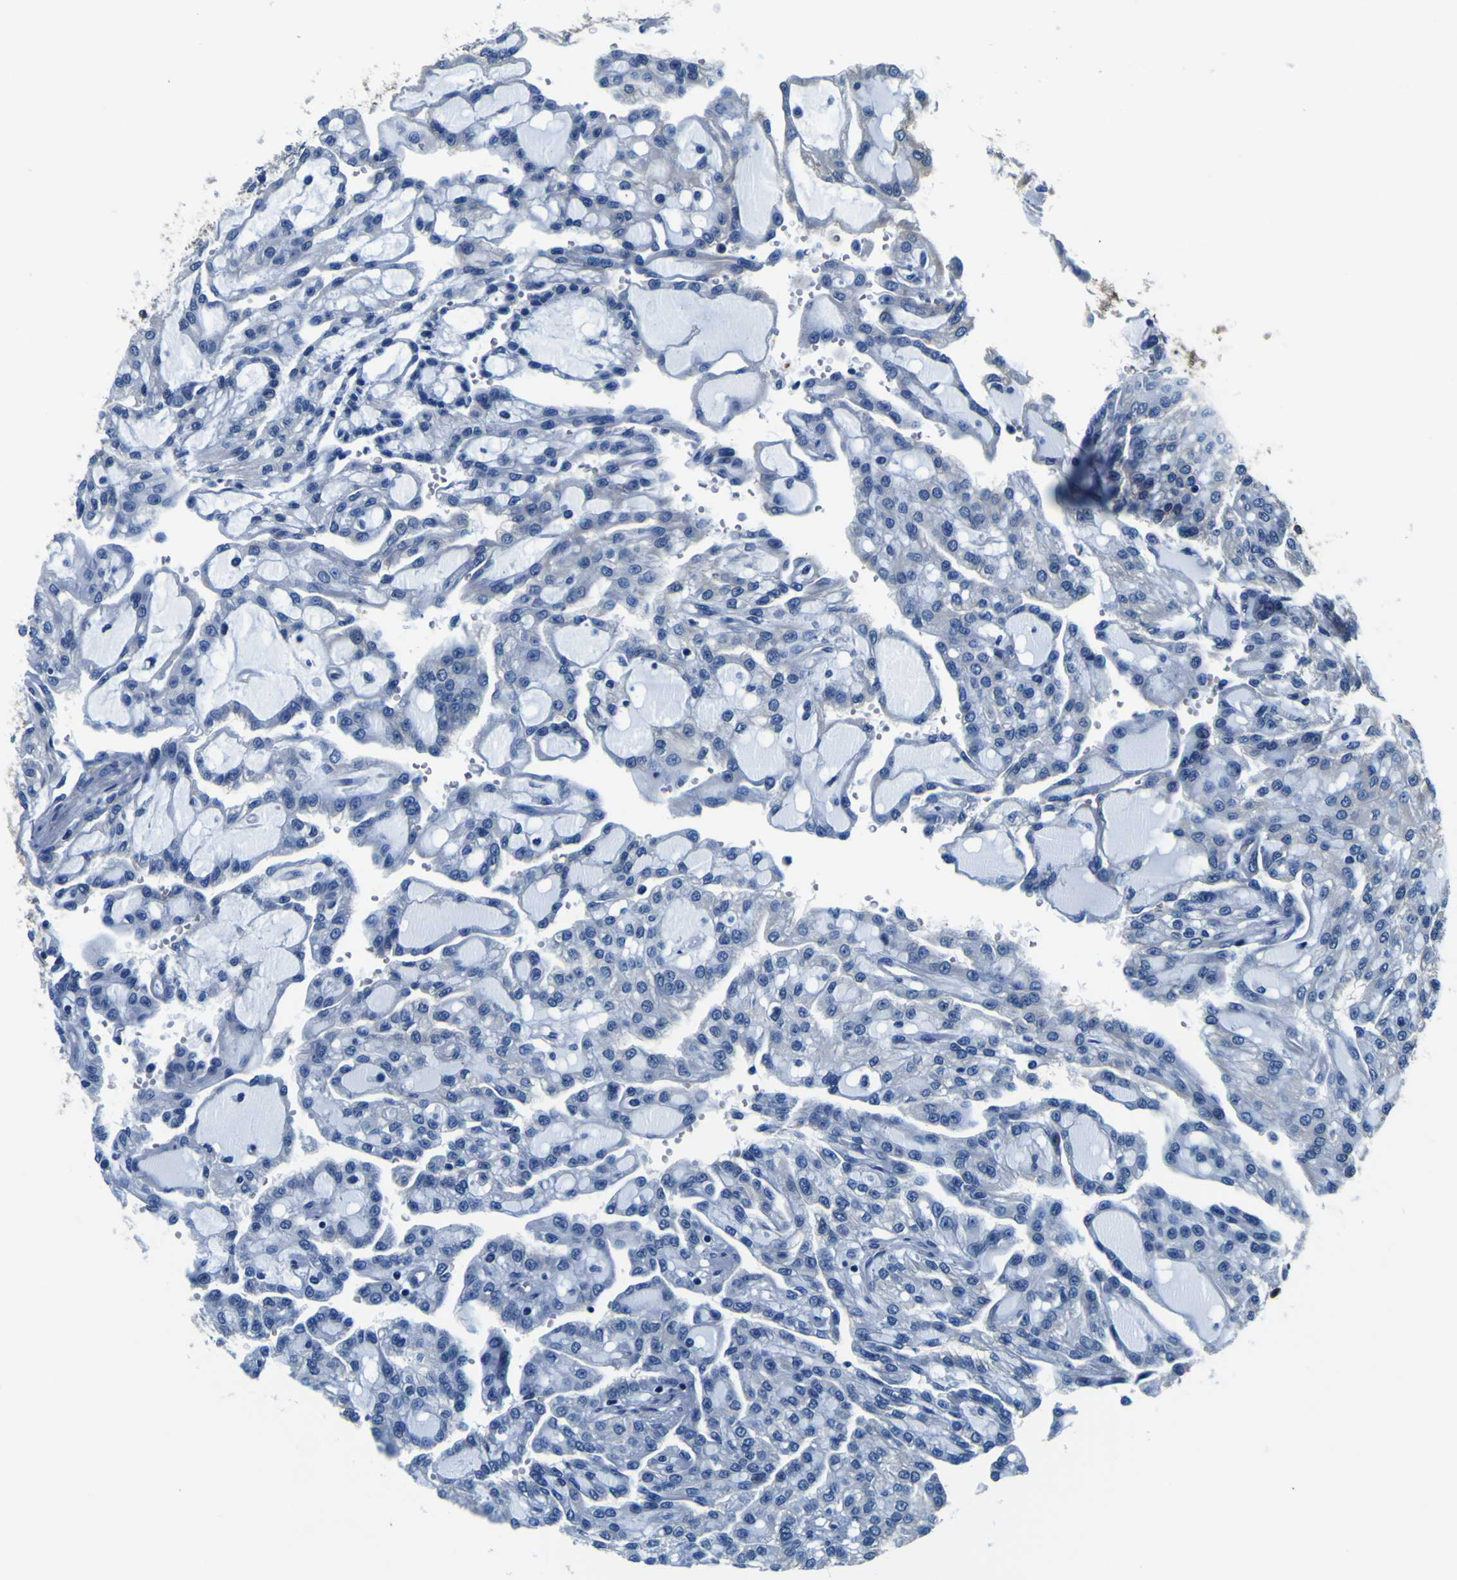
{"staining": {"intensity": "negative", "quantity": "none", "location": "none"}, "tissue": "renal cancer", "cell_type": "Tumor cells", "image_type": "cancer", "snomed": [{"axis": "morphology", "description": "Adenocarcinoma, NOS"}, {"axis": "topography", "description": "Kidney"}], "caption": "Tumor cells are negative for brown protein staining in renal cancer (adenocarcinoma).", "gene": "TUBA1B", "patient": {"sex": "male", "age": 63}}